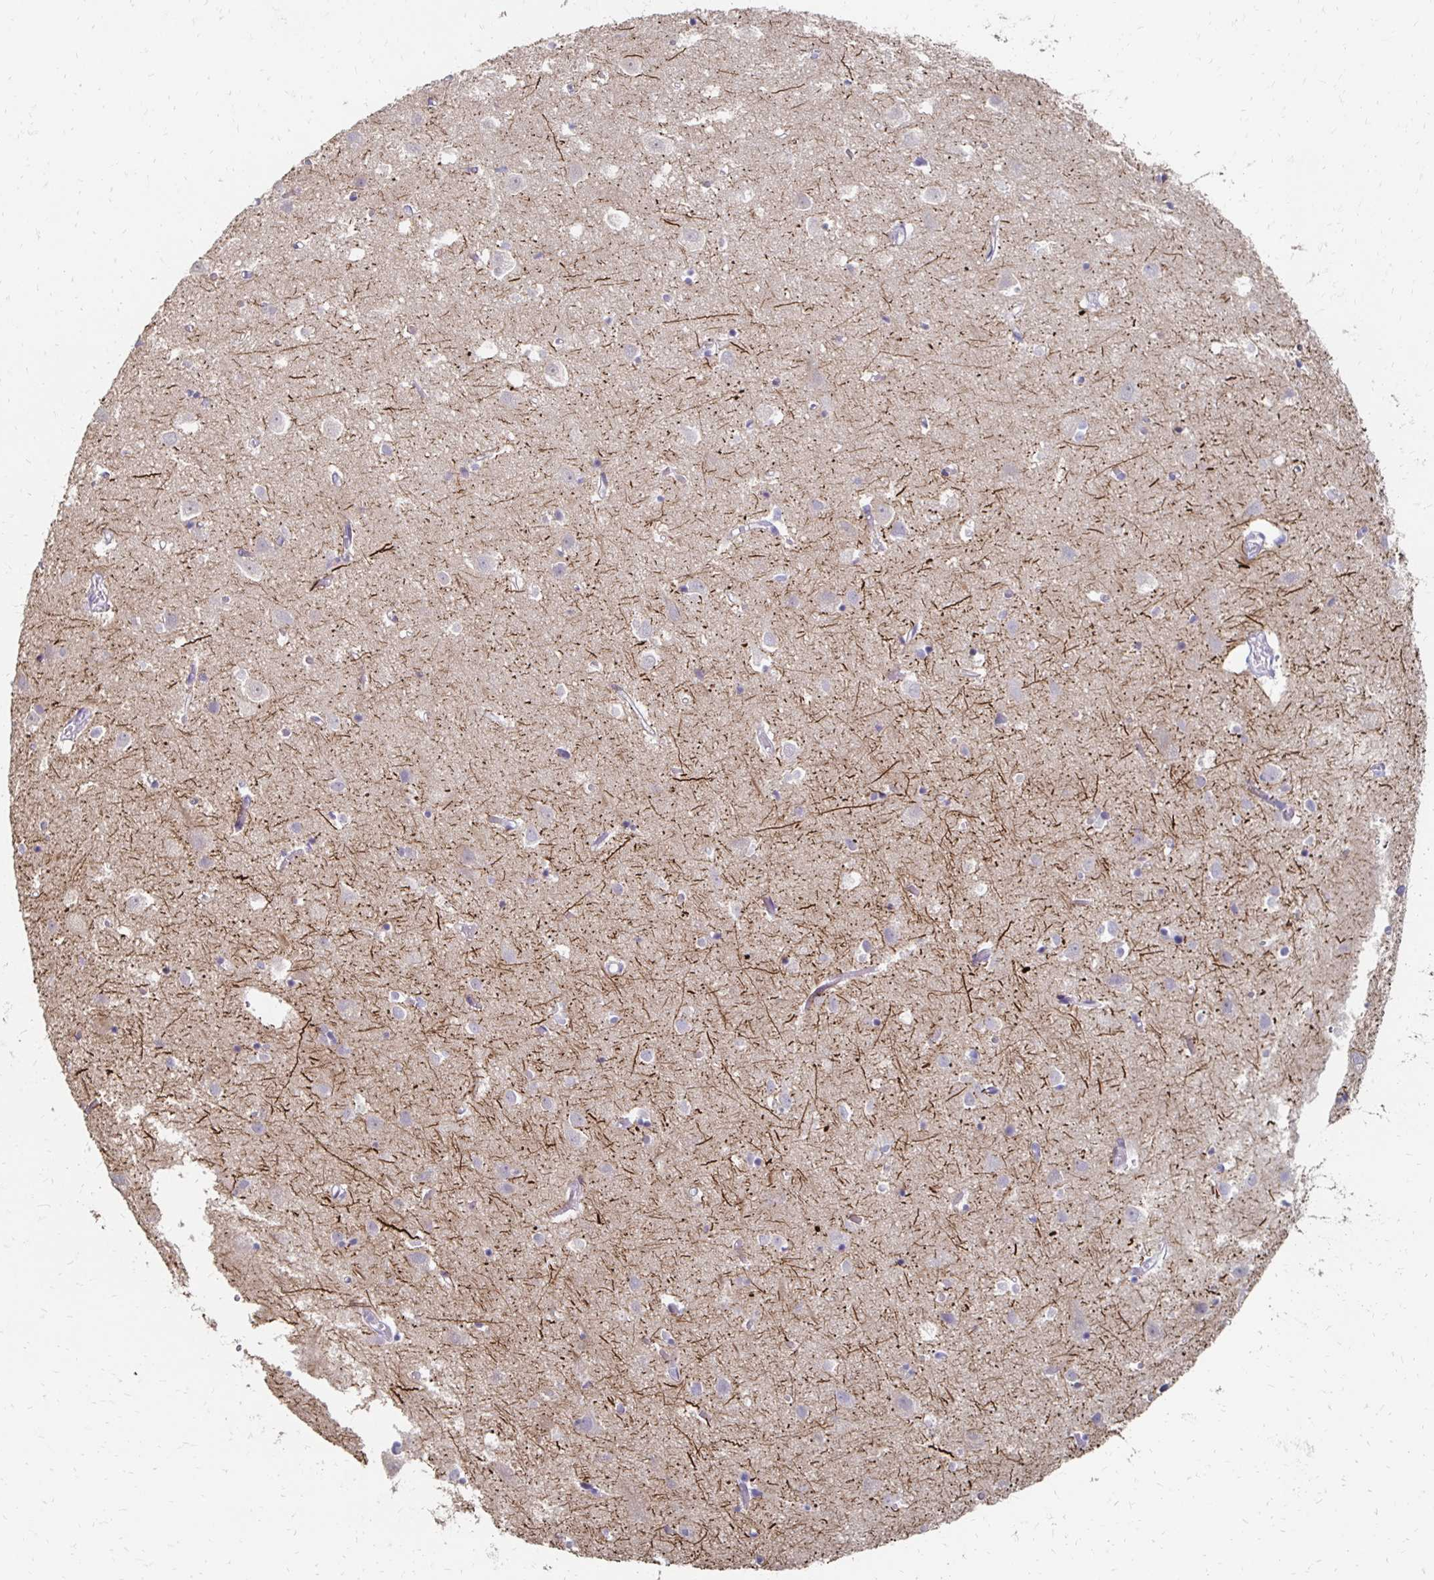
{"staining": {"intensity": "weak", "quantity": "25%-75%", "location": "cytoplasmic/membranous"}, "tissue": "cerebral cortex", "cell_type": "Endothelial cells", "image_type": "normal", "snomed": [{"axis": "morphology", "description": "Normal tissue, NOS"}, {"axis": "topography", "description": "Cerebral cortex"}], "caption": "Endothelial cells demonstrate low levels of weak cytoplasmic/membranous expression in about 25%-75% of cells in benign human cerebral cortex.", "gene": "ZNF727", "patient": {"sex": "male", "age": 70}}